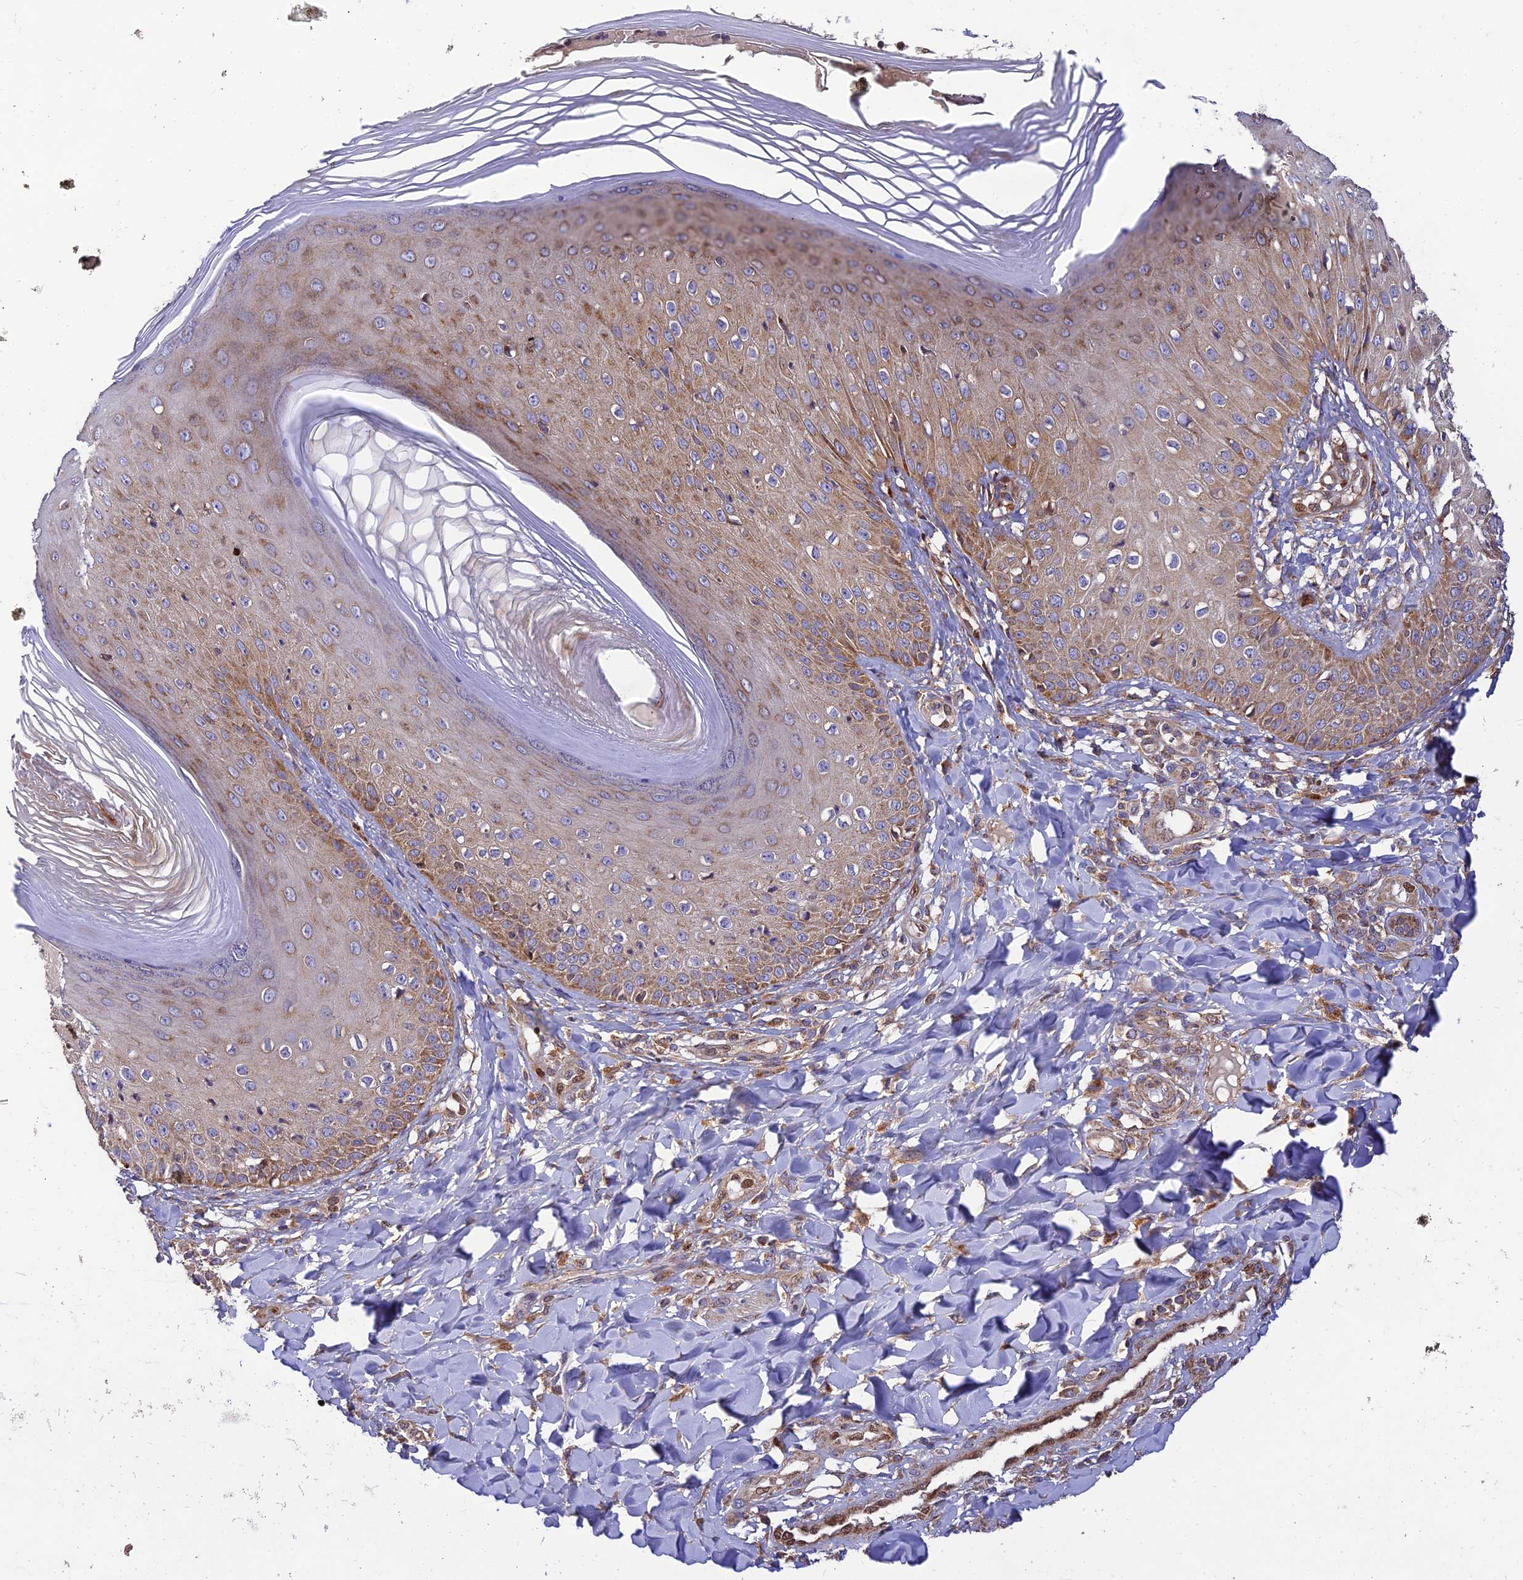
{"staining": {"intensity": "strong", "quantity": "25%-75%", "location": "cytoplasmic/membranous"}, "tissue": "skin", "cell_type": "Epidermal cells", "image_type": "normal", "snomed": [{"axis": "morphology", "description": "Normal tissue, NOS"}, {"axis": "morphology", "description": "Inflammation, NOS"}, {"axis": "topography", "description": "Soft tissue"}, {"axis": "topography", "description": "Anal"}], "caption": "IHC (DAB (3,3'-diaminobenzidine)) staining of normal skin demonstrates strong cytoplasmic/membranous protein expression in about 25%-75% of epidermal cells. (IHC, brightfield microscopy, high magnification).", "gene": "PODNL1", "patient": {"sex": "female", "age": 15}}